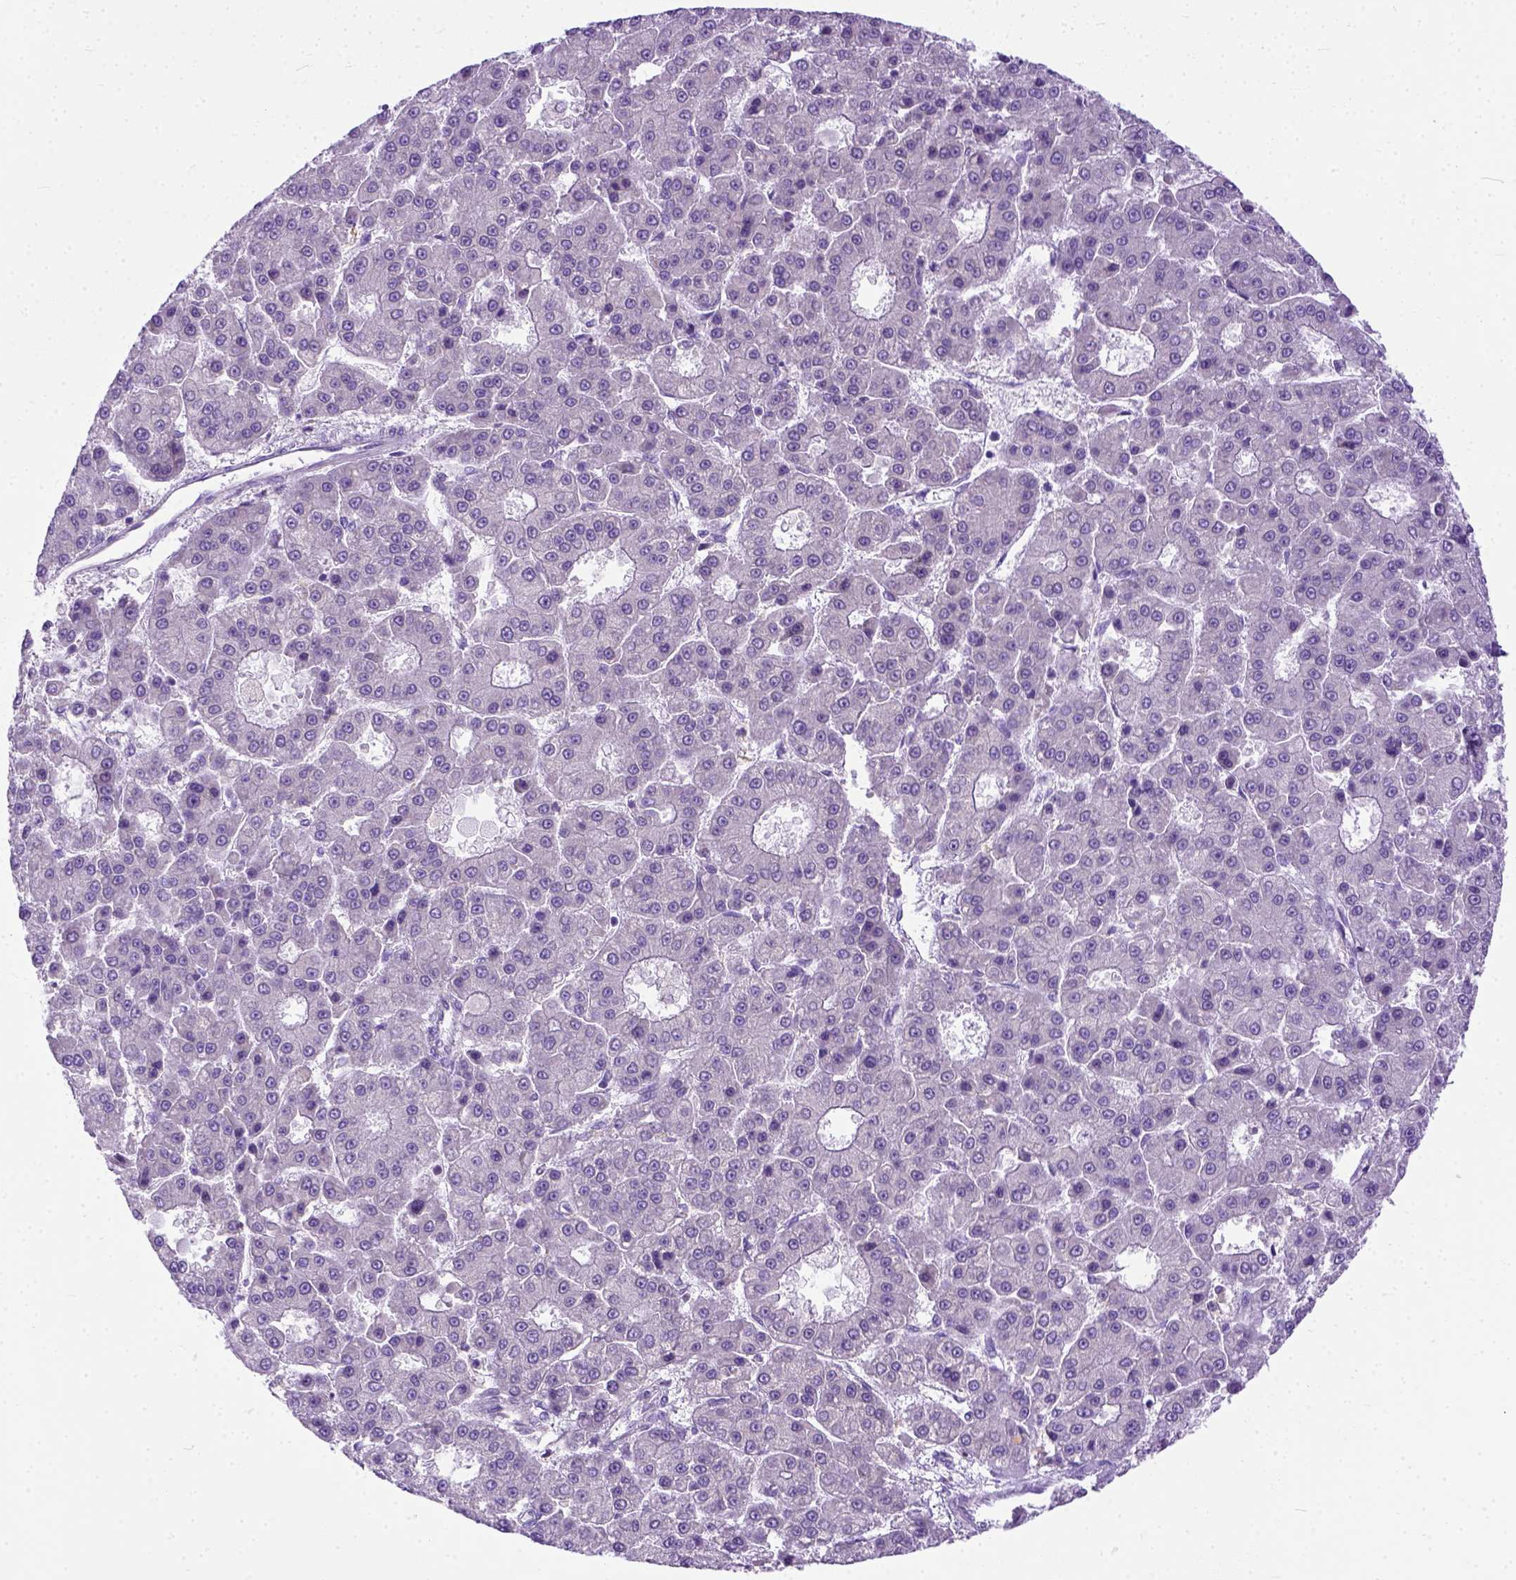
{"staining": {"intensity": "negative", "quantity": "none", "location": "none"}, "tissue": "liver cancer", "cell_type": "Tumor cells", "image_type": "cancer", "snomed": [{"axis": "morphology", "description": "Carcinoma, Hepatocellular, NOS"}, {"axis": "topography", "description": "Liver"}], "caption": "Immunohistochemical staining of liver hepatocellular carcinoma demonstrates no significant staining in tumor cells. (Brightfield microscopy of DAB immunohistochemistry at high magnification).", "gene": "PLK4", "patient": {"sex": "male", "age": 70}}